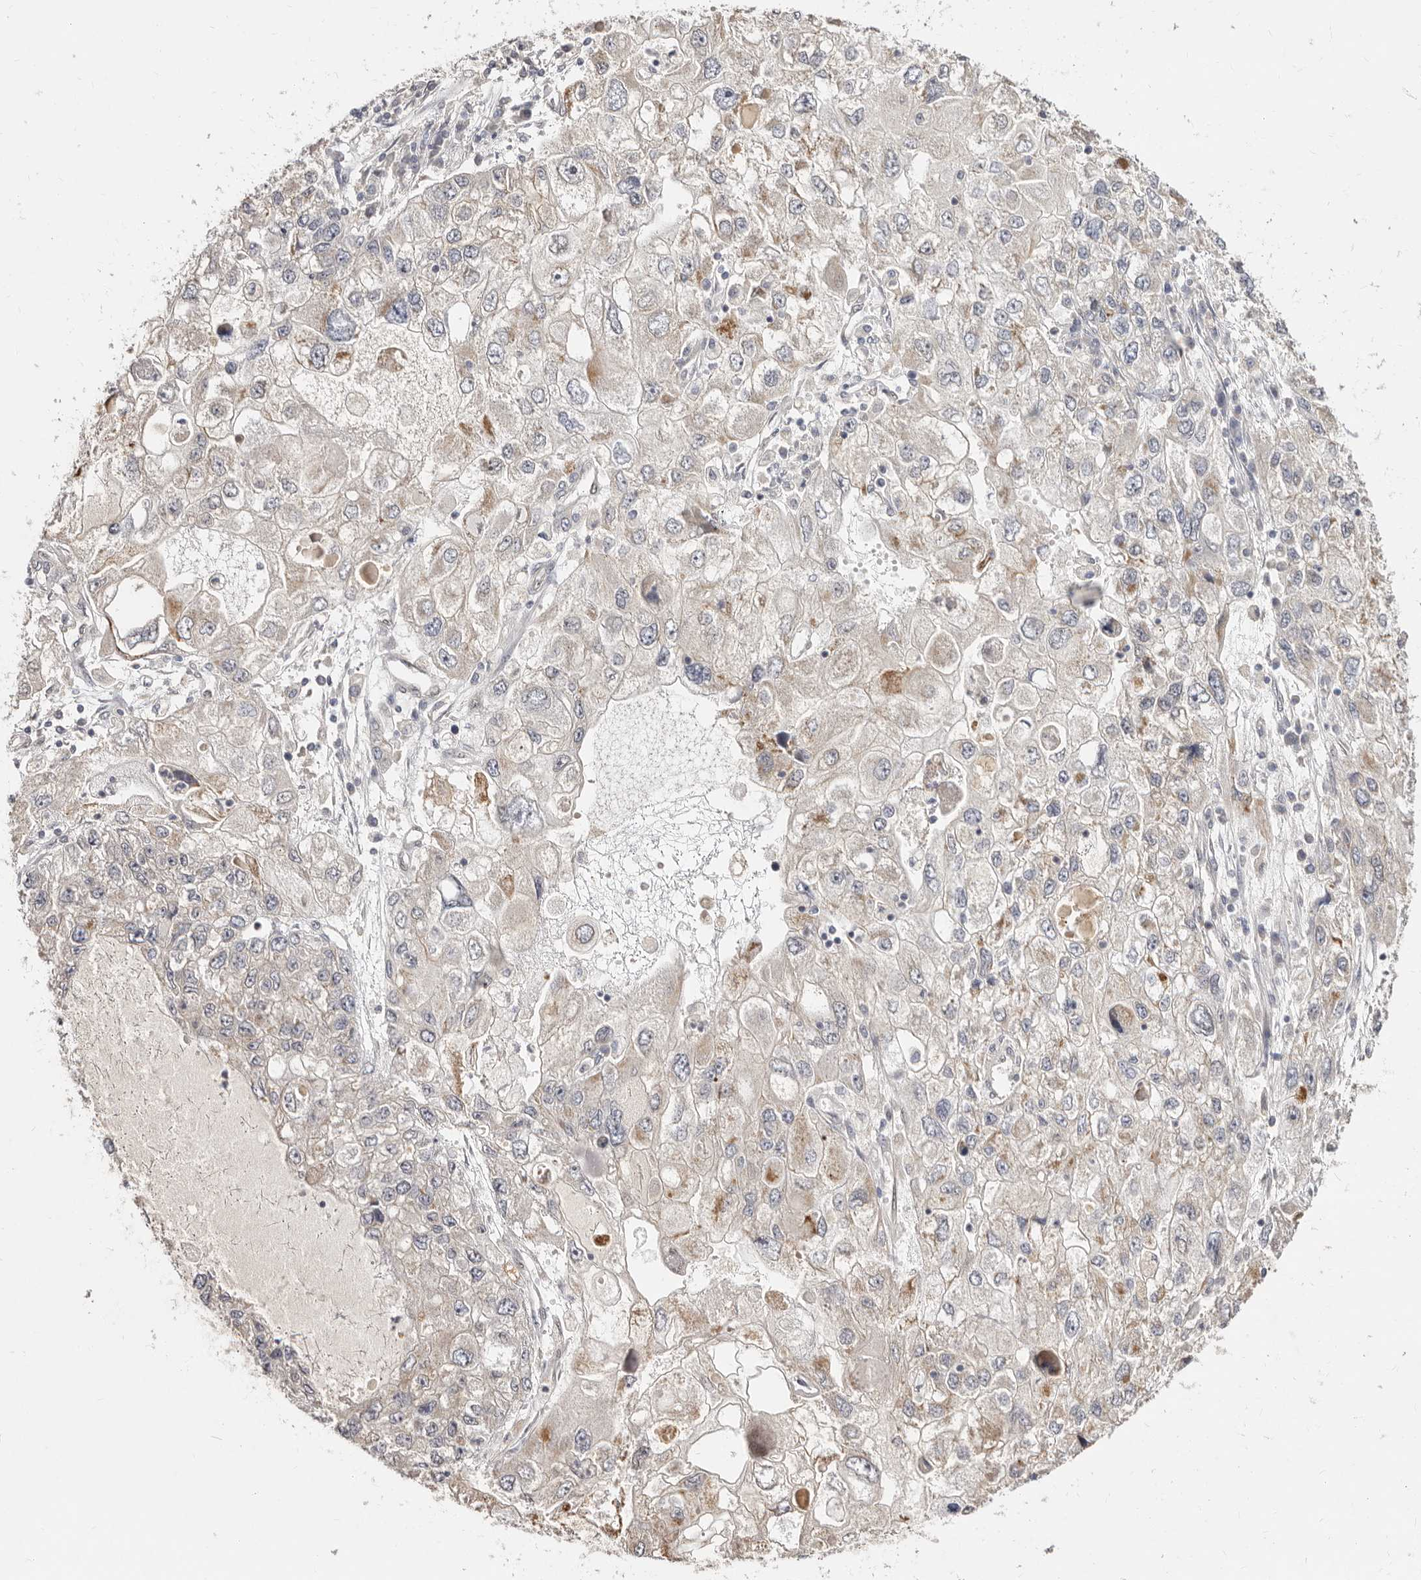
{"staining": {"intensity": "negative", "quantity": "none", "location": "none"}, "tissue": "endometrial cancer", "cell_type": "Tumor cells", "image_type": "cancer", "snomed": [{"axis": "morphology", "description": "Adenocarcinoma, NOS"}, {"axis": "topography", "description": "Endometrium"}], "caption": "A photomicrograph of endometrial adenocarcinoma stained for a protein reveals no brown staining in tumor cells.", "gene": "LCORL", "patient": {"sex": "female", "age": 49}}